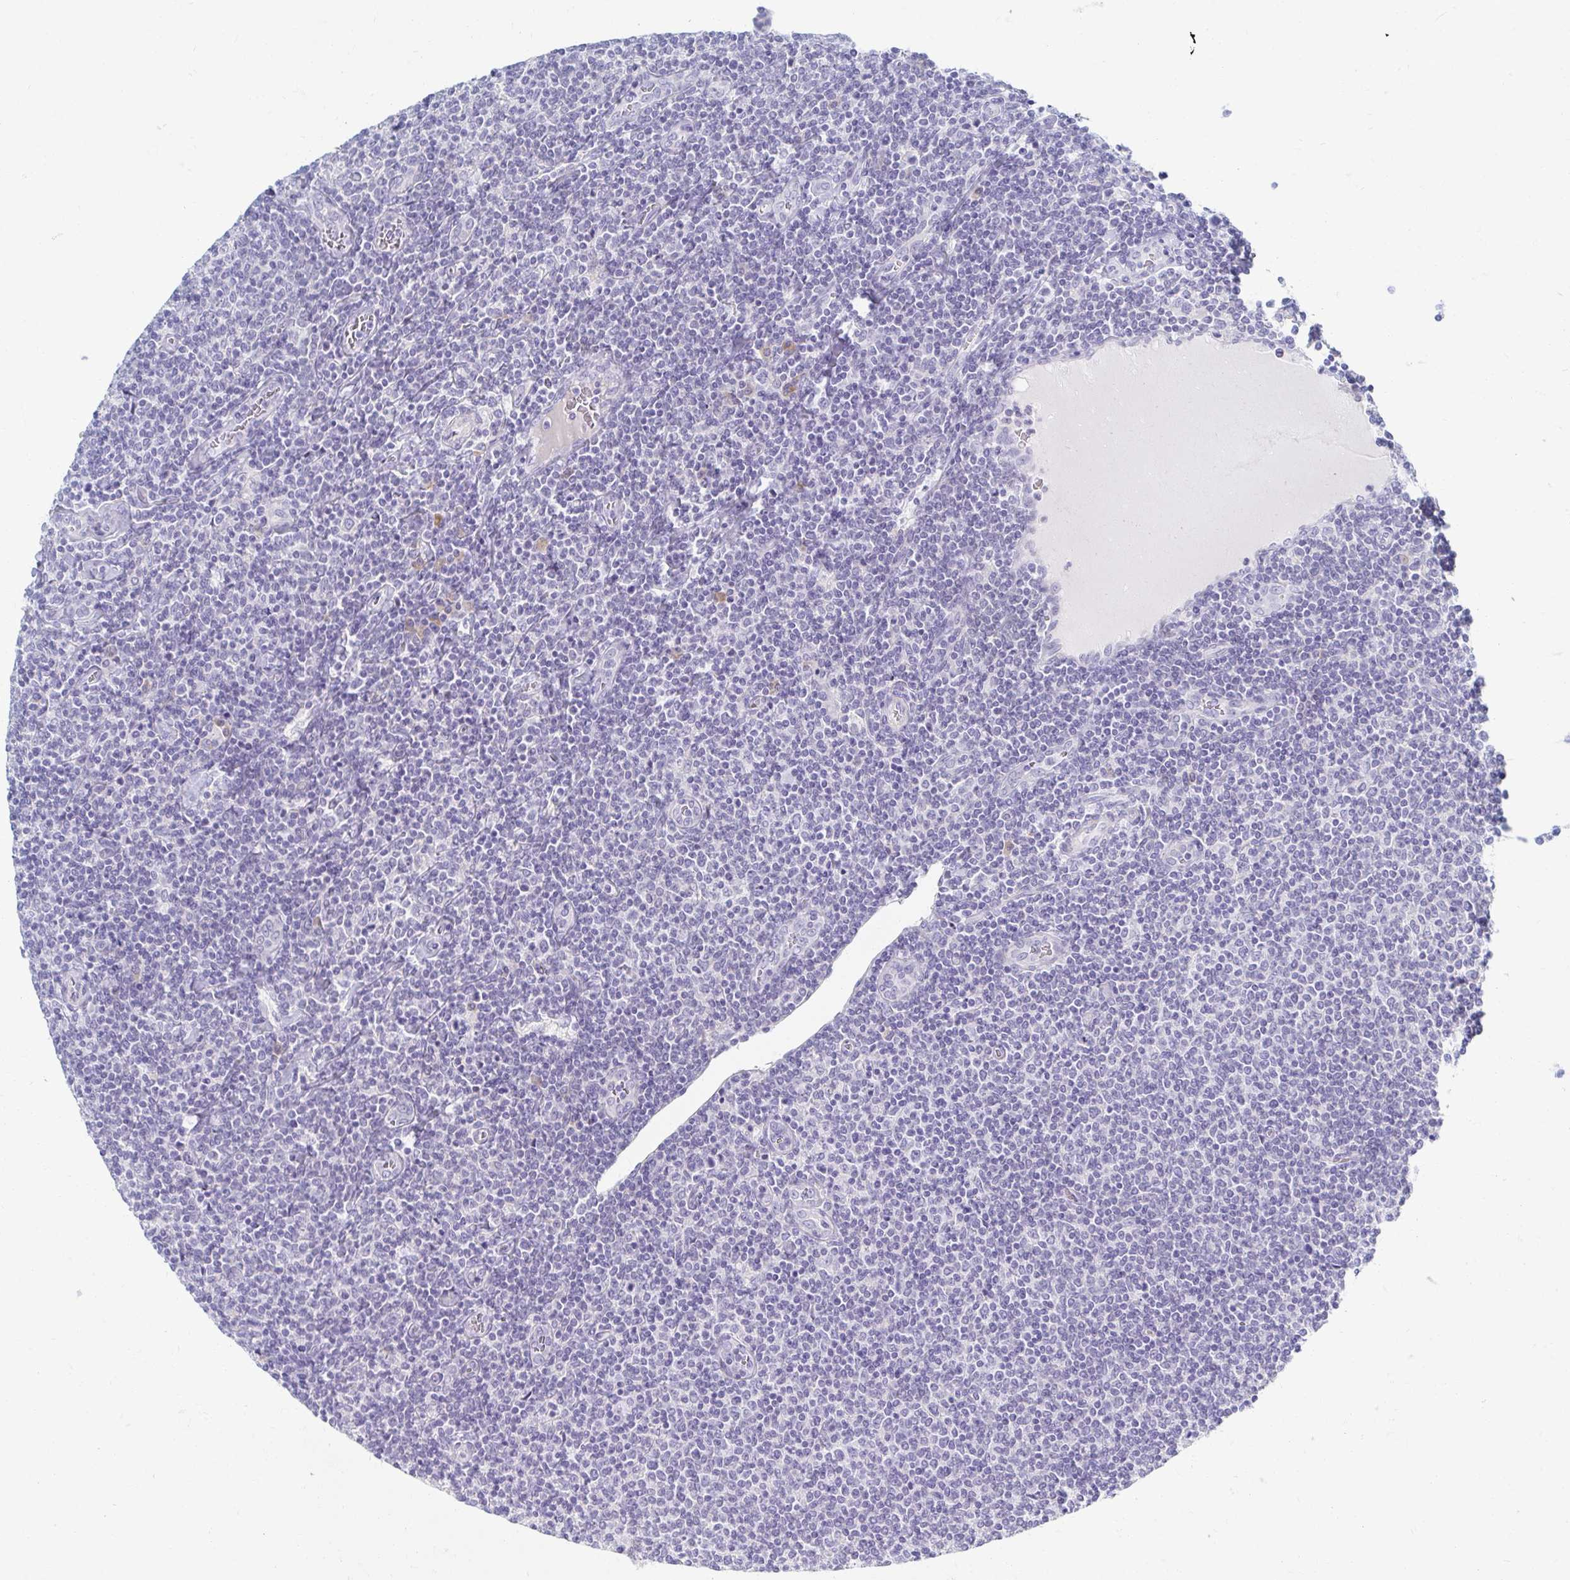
{"staining": {"intensity": "negative", "quantity": "none", "location": "none"}, "tissue": "lymphoma", "cell_type": "Tumor cells", "image_type": "cancer", "snomed": [{"axis": "morphology", "description": "Malignant lymphoma, non-Hodgkin's type, Low grade"}, {"axis": "topography", "description": "Lymph node"}], "caption": "A high-resolution micrograph shows IHC staining of malignant lymphoma, non-Hodgkin's type (low-grade), which demonstrates no significant expression in tumor cells.", "gene": "MYLK2", "patient": {"sex": "male", "age": 52}}